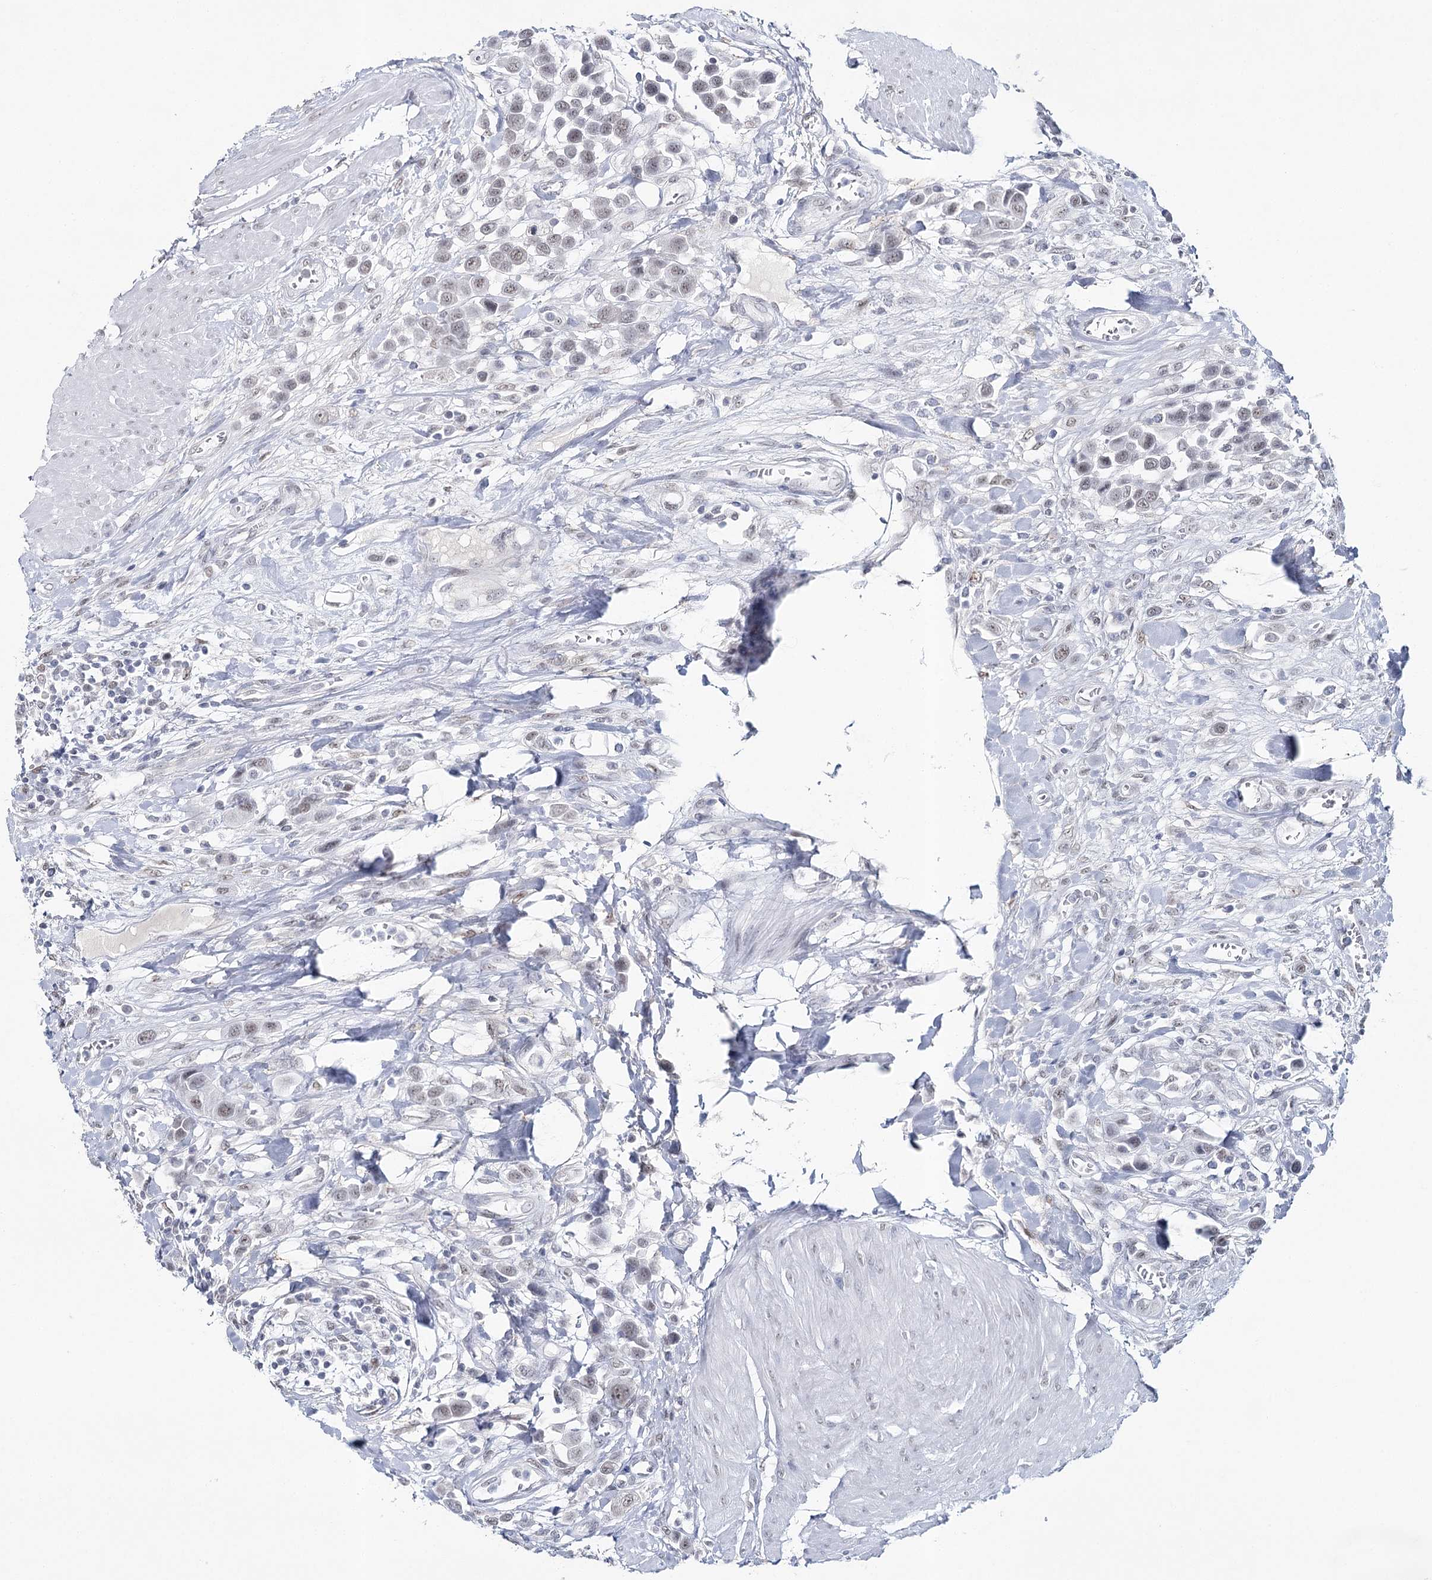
{"staining": {"intensity": "weak", "quantity": ">75%", "location": "nuclear"}, "tissue": "urothelial cancer", "cell_type": "Tumor cells", "image_type": "cancer", "snomed": [{"axis": "morphology", "description": "Urothelial carcinoma, High grade"}, {"axis": "topography", "description": "Urinary bladder"}], "caption": "Immunohistochemical staining of human urothelial cancer displays low levels of weak nuclear protein positivity in approximately >75% of tumor cells.", "gene": "ZC3H8", "patient": {"sex": "male", "age": 50}}